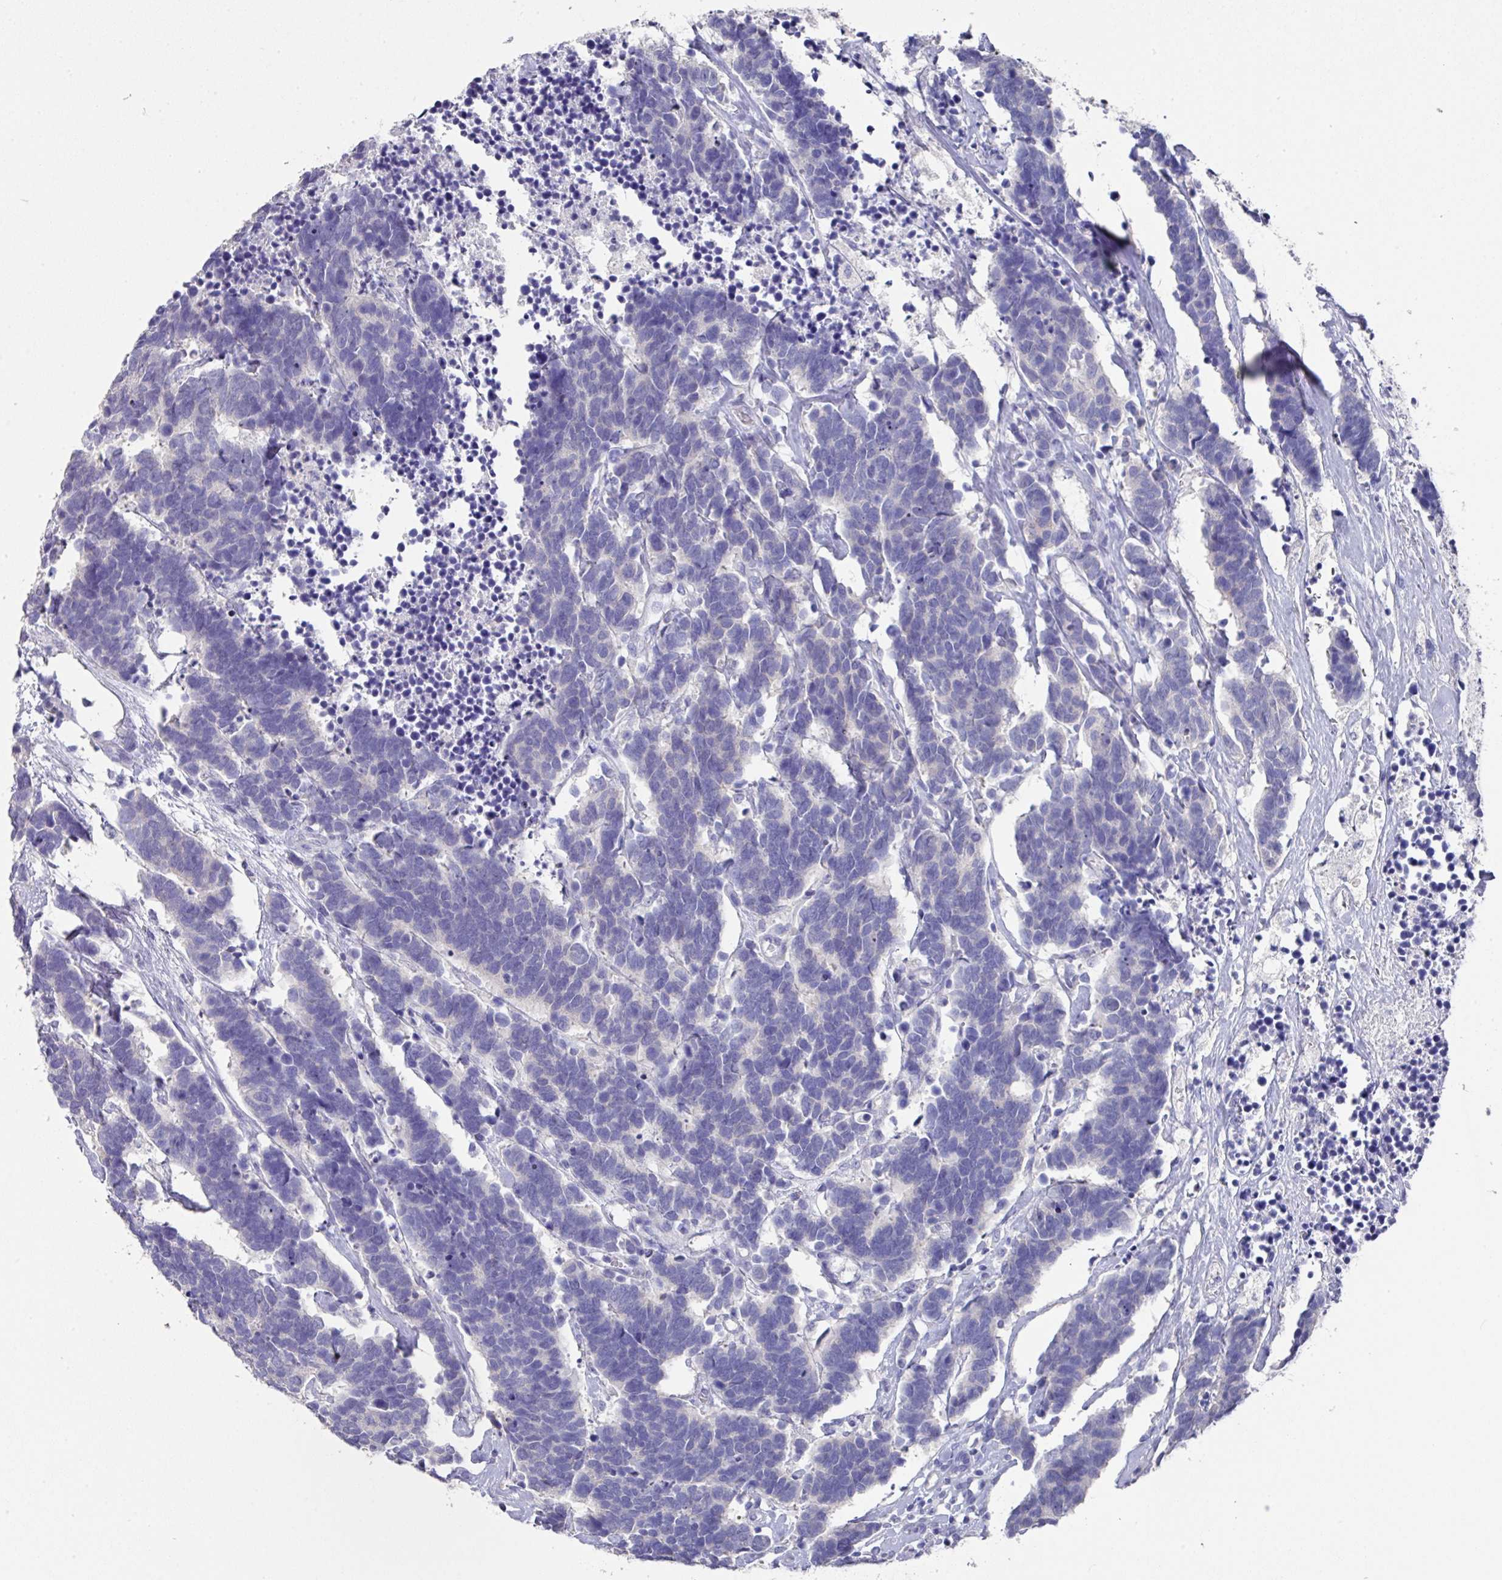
{"staining": {"intensity": "negative", "quantity": "none", "location": "none"}, "tissue": "carcinoid", "cell_type": "Tumor cells", "image_type": "cancer", "snomed": [{"axis": "morphology", "description": "Carcinoma, NOS"}, {"axis": "morphology", "description": "Carcinoid, malignant, NOS"}, {"axis": "topography", "description": "Urinary bladder"}], "caption": "High power microscopy image of an IHC image of carcinoid, revealing no significant positivity in tumor cells. (DAB immunohistochemistry (IHC) visualized using brightfield microscopy, high magnification).", "gene": "DAZL", "patient": {"sex": "male", "age": 57}}